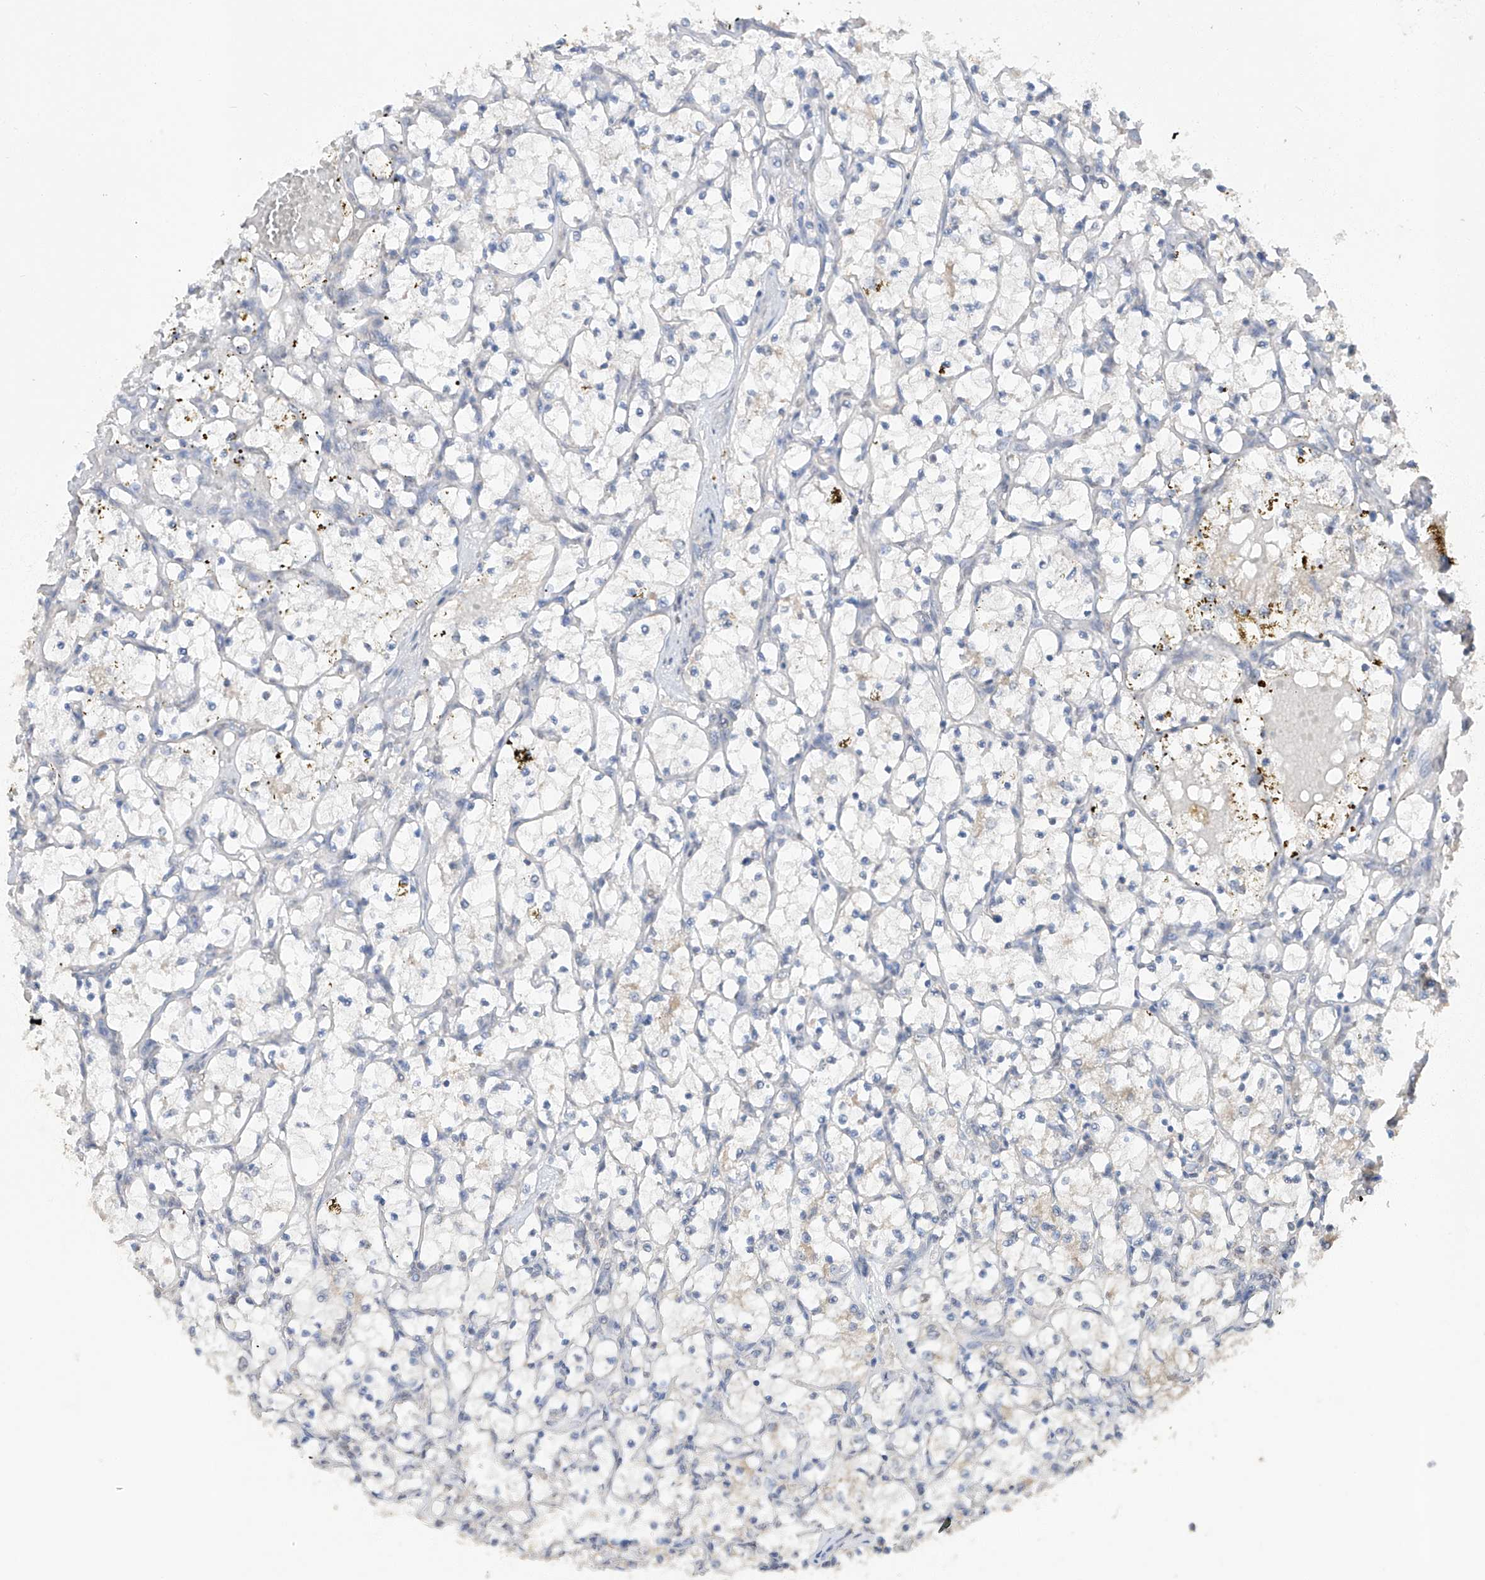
{"staining": {"intensity": "negative", "quantity": "none", "location": "none"}, "tissue": "renal cancer", "cell_type": "Tumor cells", "image_type": "cancer", "snomed": [{"axis": "morphology", "description": "Adenocarcinoma, NOS"}, {"axis": "topography", "description": "Kidney"}], "caption": "An IHC histopathology image of renal cancer is shown. There is no staining in tumor cells of renal cancer. (DAB IHC, high magnification).", "gene": "HAS3", "patient": {"sex": "female", "age": 69}}